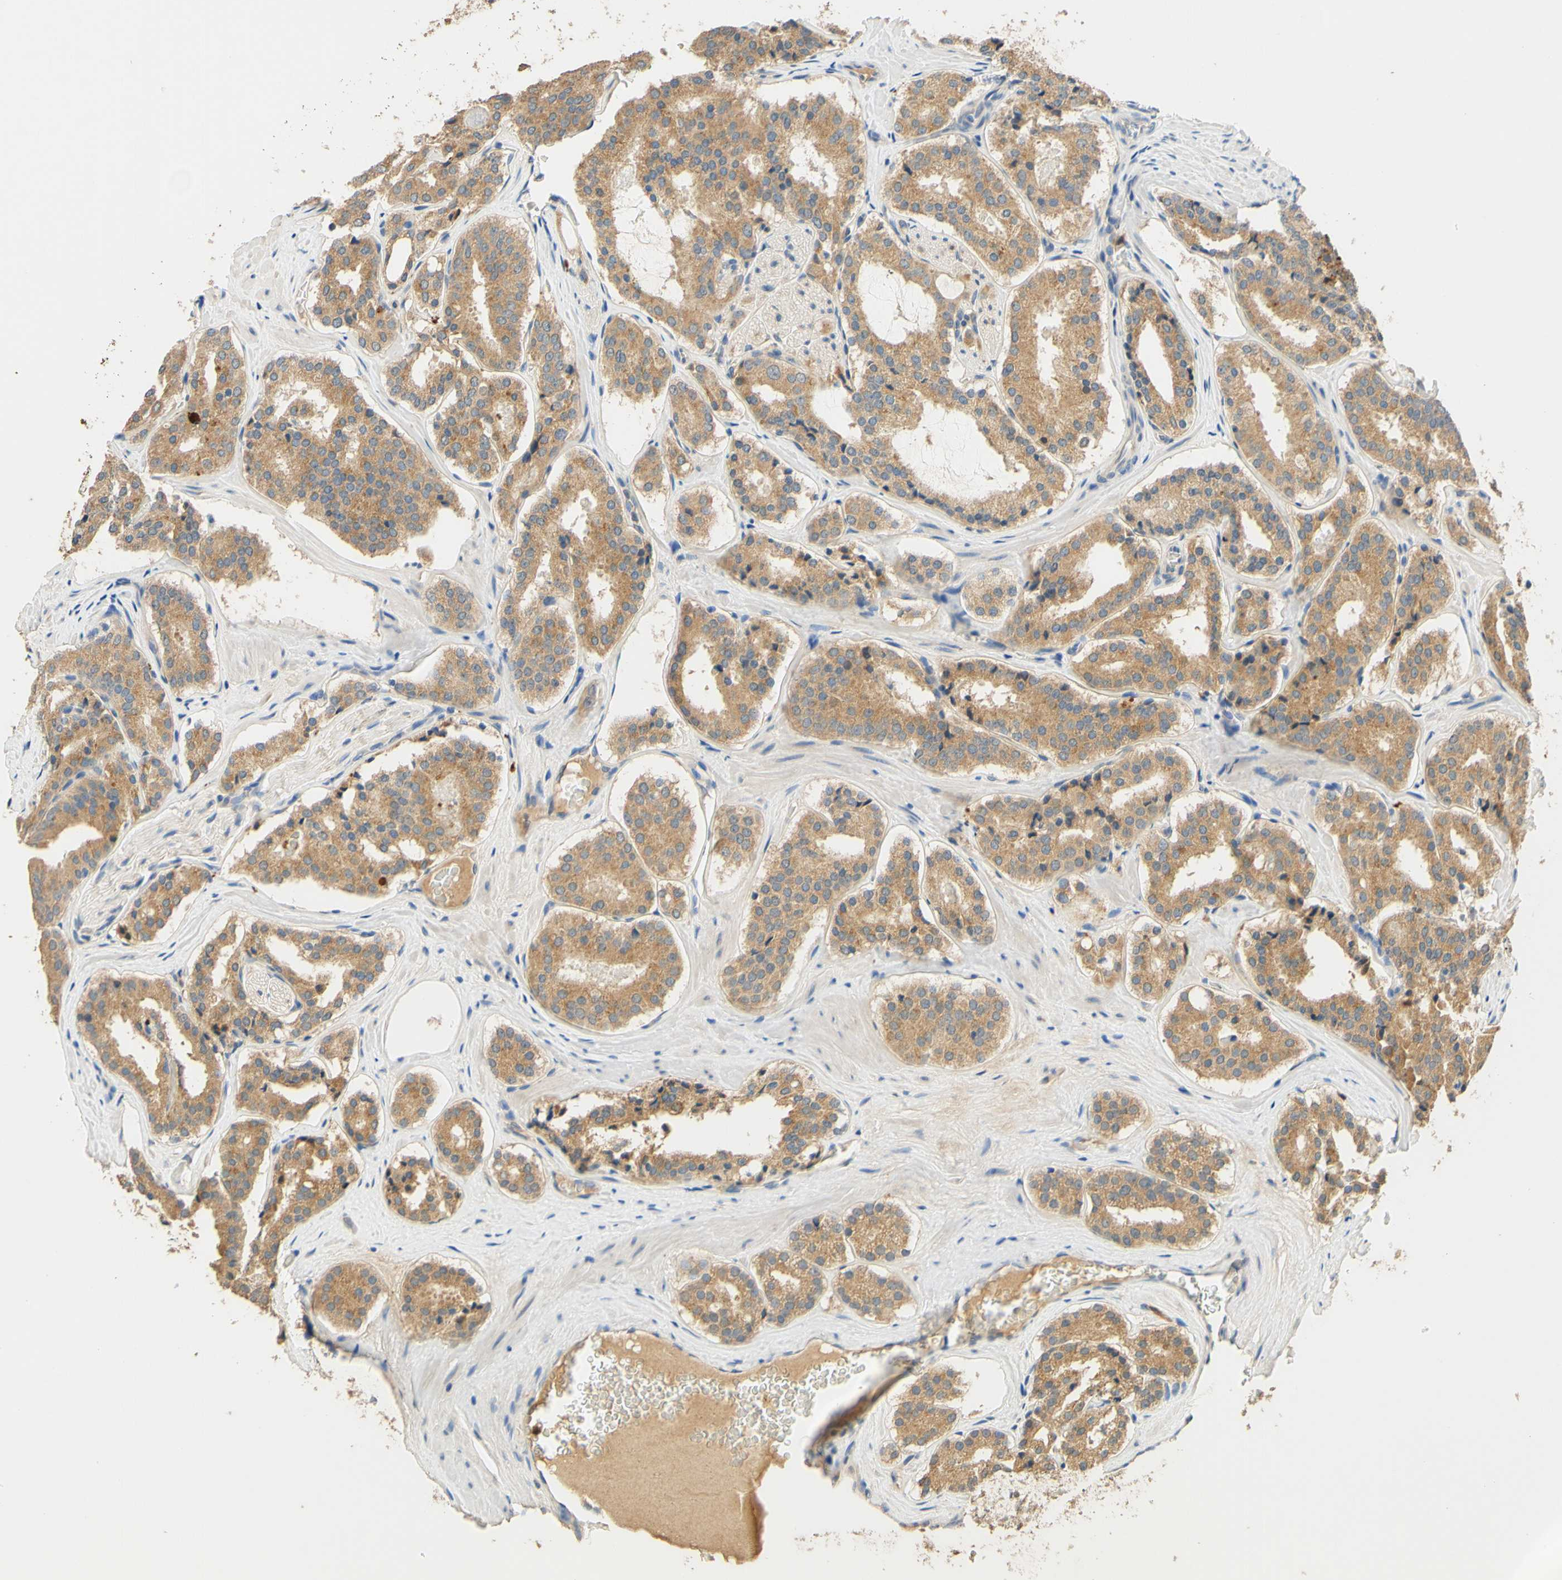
{"staining": {"intensity": "moderate", "quantity": ">75%", "location": "cytoplasmic/membranous"}, "tissue": "prostate cancer", "cell_type": "Tumor cells", "image_type": "cancer", "snomed": [{"axis": "morphology", "description": "Adenocarcinoma, High grade"}, {"axis": "topography", "description": "Prostate"}], "caption": "Human adenocarcinoma (high-grade) (prostate) stained with a brown dye exhibits moderate cytoplasmic/membranous positive staining in approximately >75% of tumor cells.", "gene": "ENTREP2", "patient": {"sex": "male", "age": 60}}